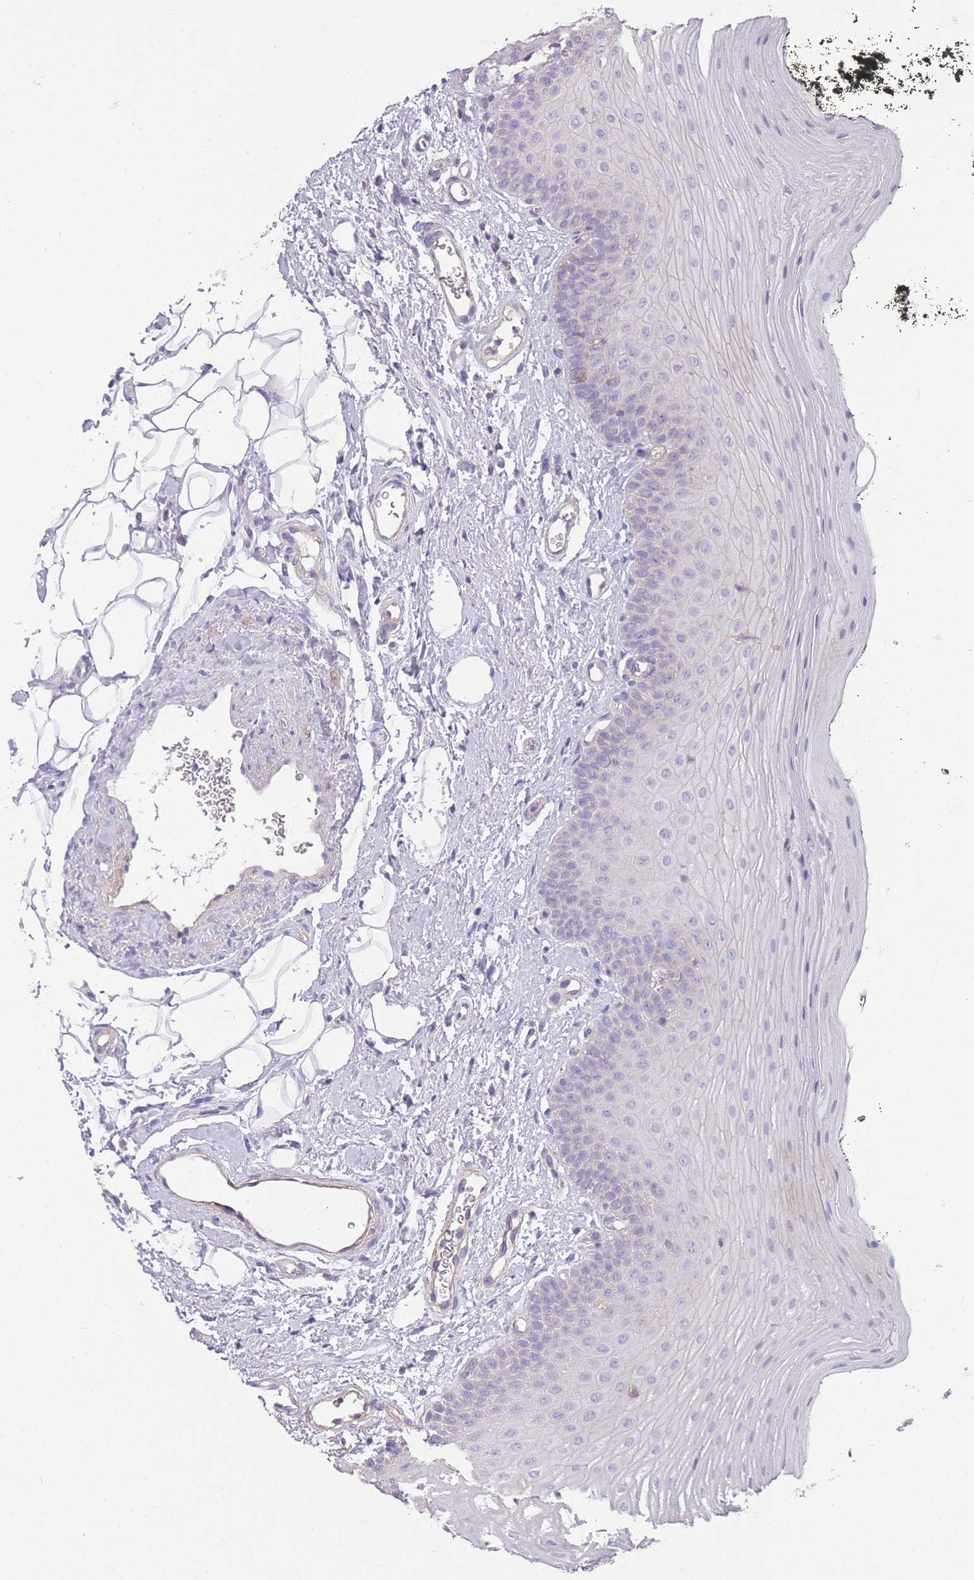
{"staining": {"intensity": "negative", "quantity": "none", "location": "none"}, "tissue": "oral mucosa", "cell_type": "Squamous epithelial cells", "image_type": "normal", "snomed": [{"axis": "morphology", "description": "No evidence of malignacy"}, {"axis": "topography", "description": "Oral tissue"}, {"axis": "topography", "description": "Head-Neck"}], "caption": "A high-resolution image shows IHC staining of unremarkable oral mucosa, which reveals no significant positivity in squamous epithelial cells. The staining was performed using DAB (3,3'-diaminobenzidine) to visualize the protein expression in brown, while the nuclei were stained in blue with hematoxylin (Magnification: 20x).", "gene": "PDHA1", "patient": {"sex": "male", "age": 68}}